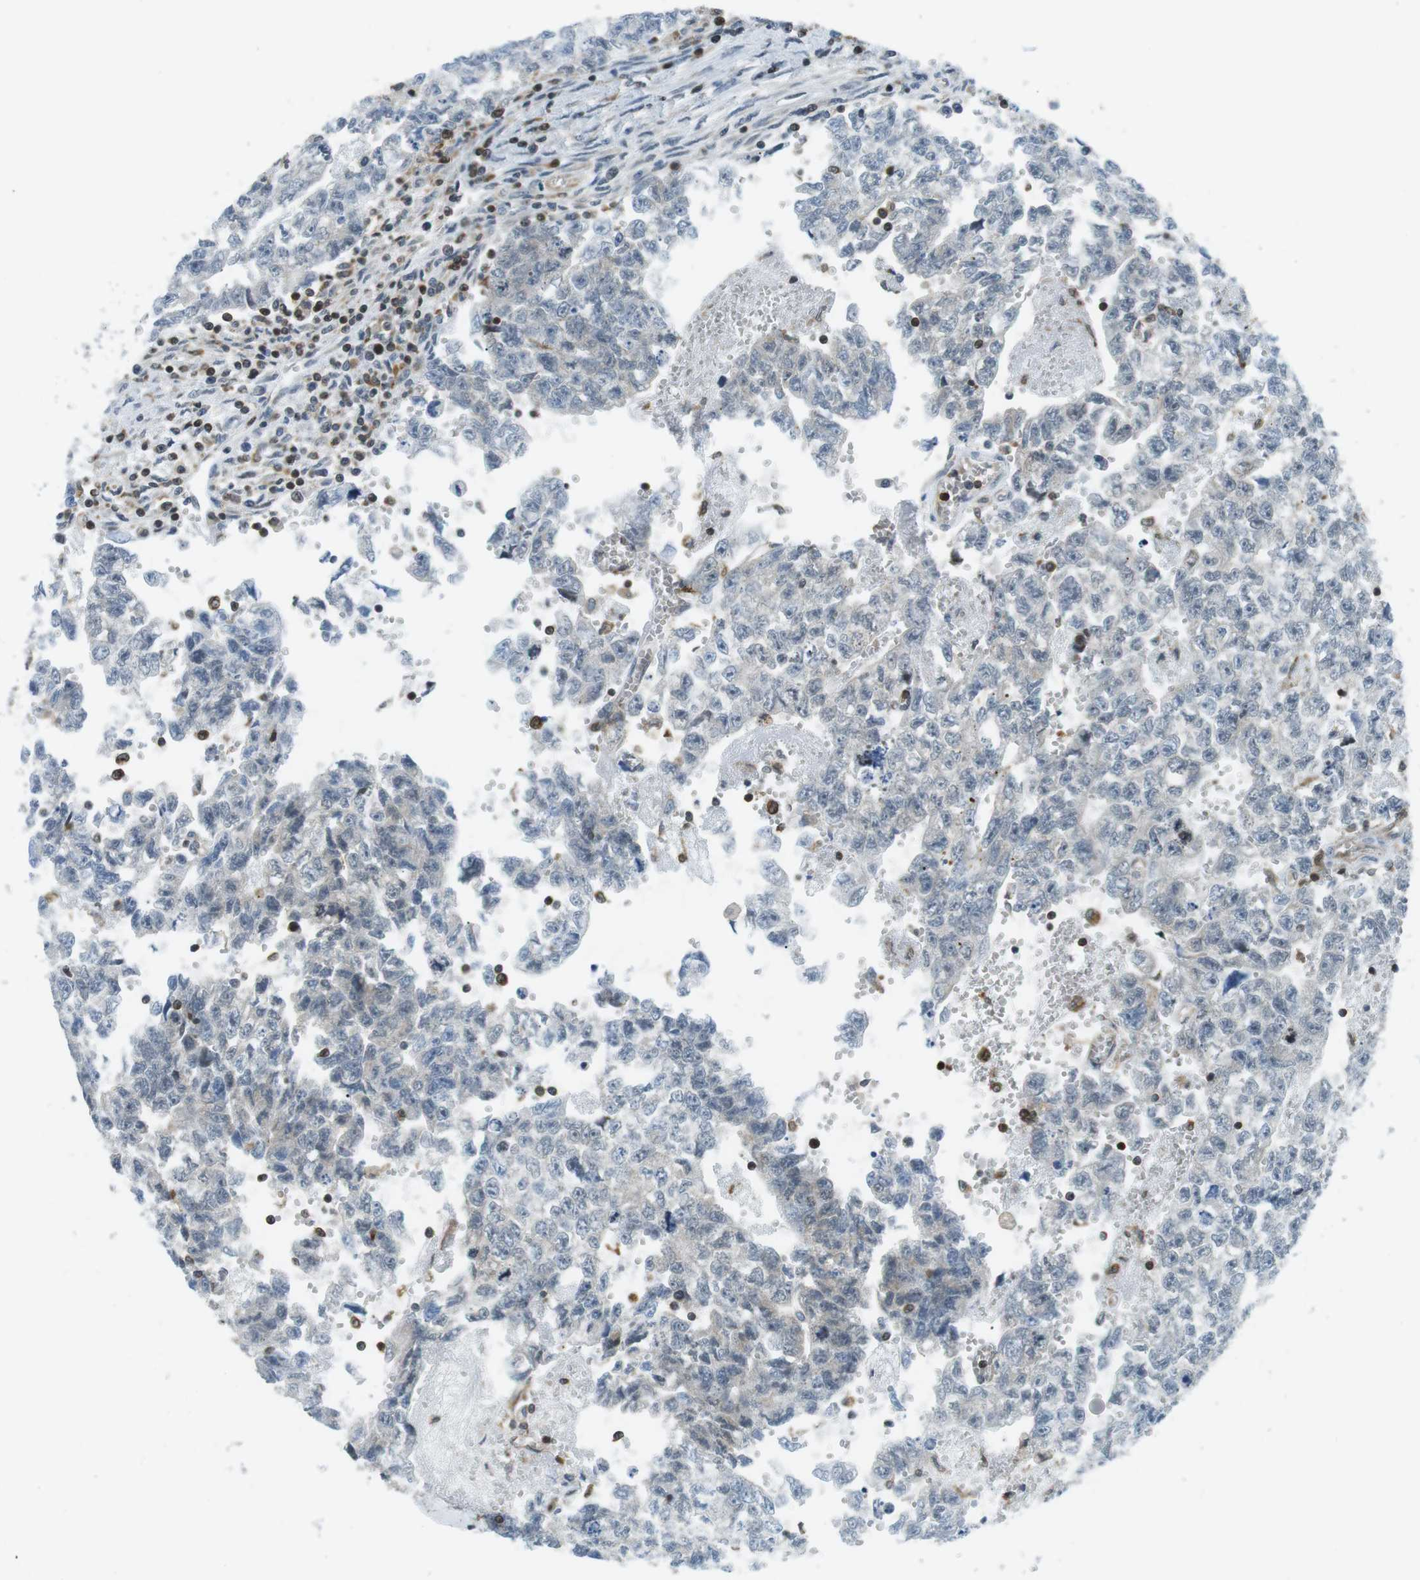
{"staining": {"intensity": "negative", "quantity": "none", "location": "none"}, "tissue": "testis cancer", "cell_type": "Tumor cells", "image_type": "cancer", "snomed": [{"axis": "morphology", "description": "Seminoma, NOS"}, {"axis": "morphology", "description": "Carcinoma, Embryonal, NOS"}, {"axis": "topography", "description": "Testis"}], "caption": "IHC image of testis cancer (seminoma) stained for a protein (brown), which displays no staining in tumor cells.", "gene": "STK10", "patient": {"sex": "male", "age": 38}}